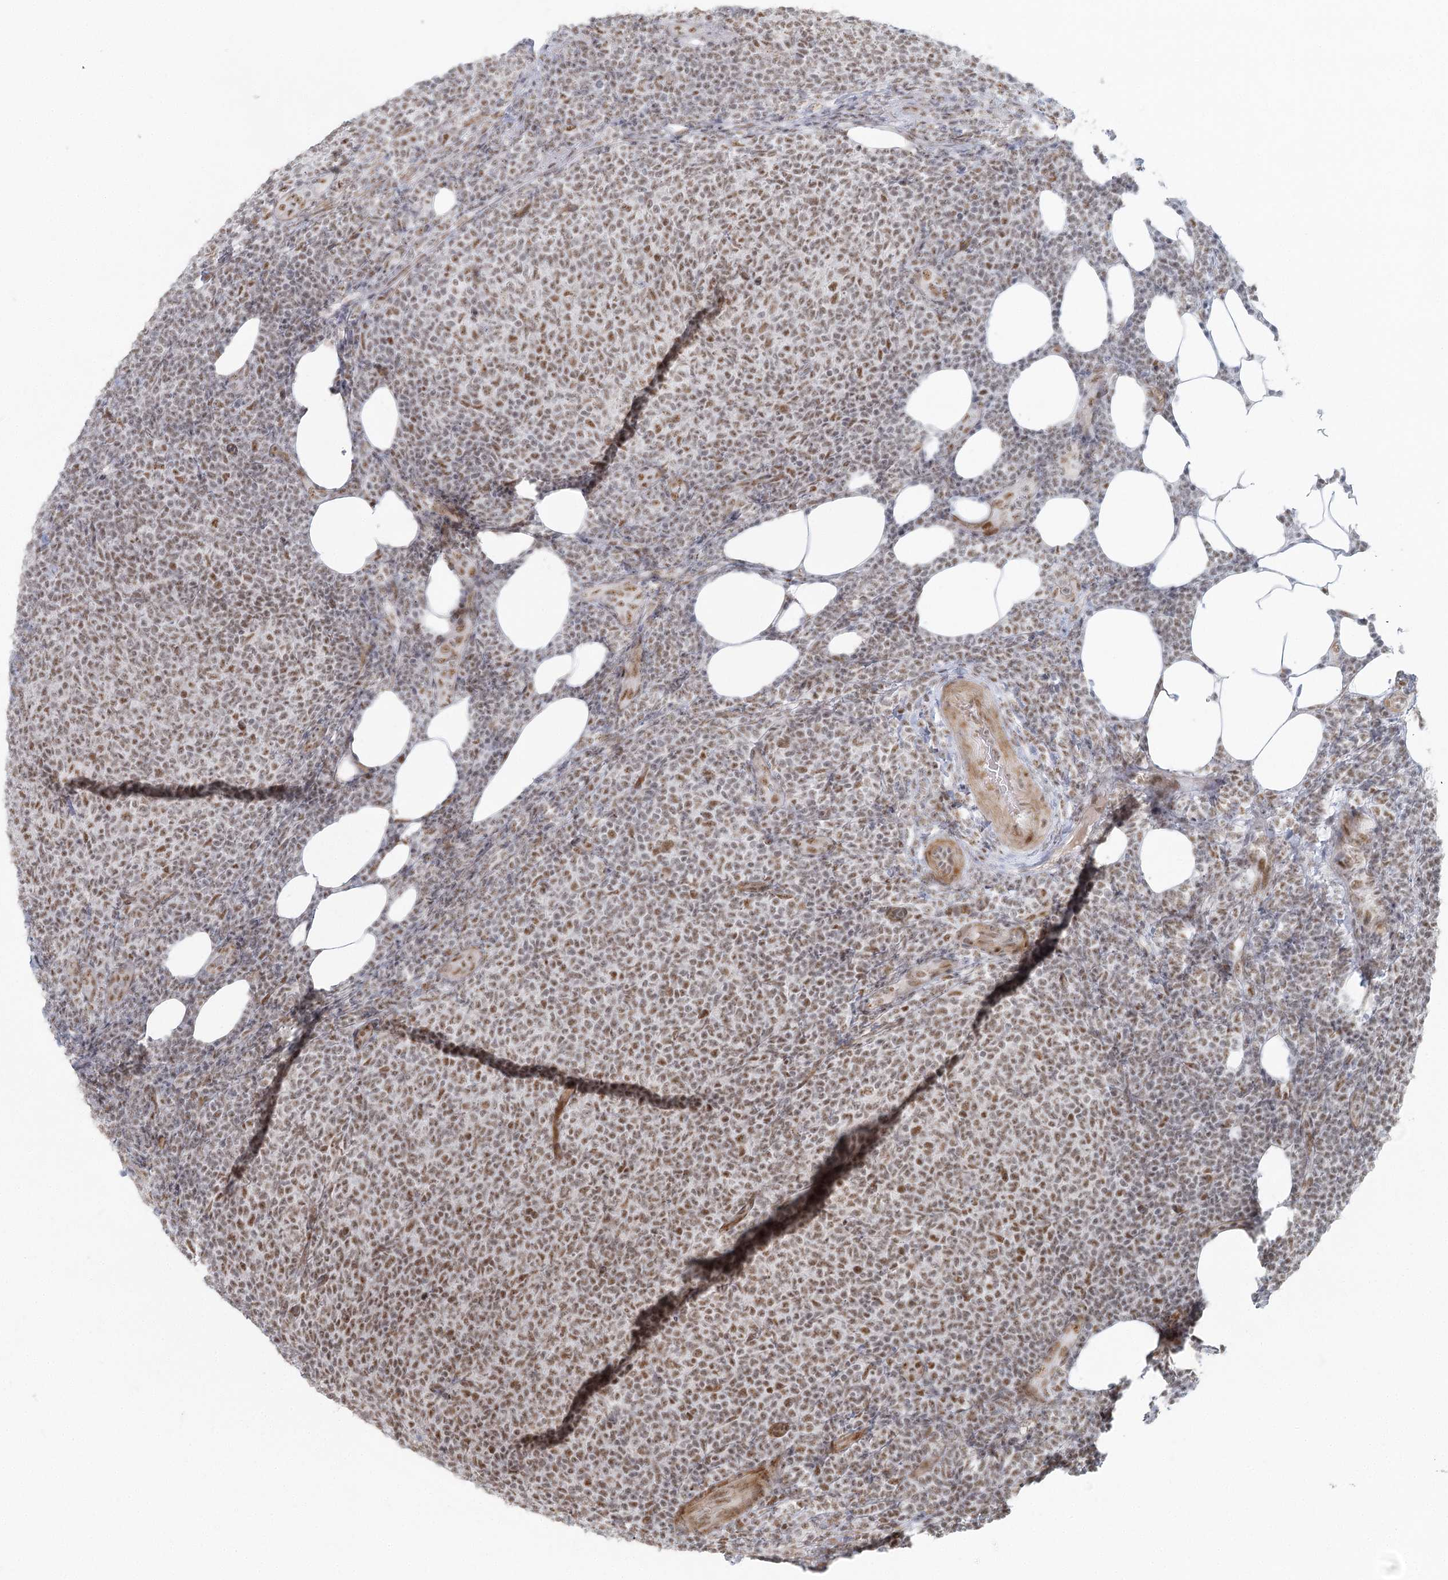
{"staining": {"intensity": "moderate", "quantity": ">75%", "location": "nuclear"}, "tissue": "lymphoma", "cell_type": "Tumor cells", "image_type": "cancer", "snomed": [{"axis": "morphology", "description": "Malignant lymphoma, non-Hodgkin's type, Low grade"}, {"axis": "topography", "description": "Lymph node"}], "caption": "Tumor cells demonstrate medium levels of moderate nuclear positivity in about >75% of cells in human lymphoma. Nuclei are stained in blue.", "gene": "U2SURP", "patient": {"sex": "male", "age": 66}}